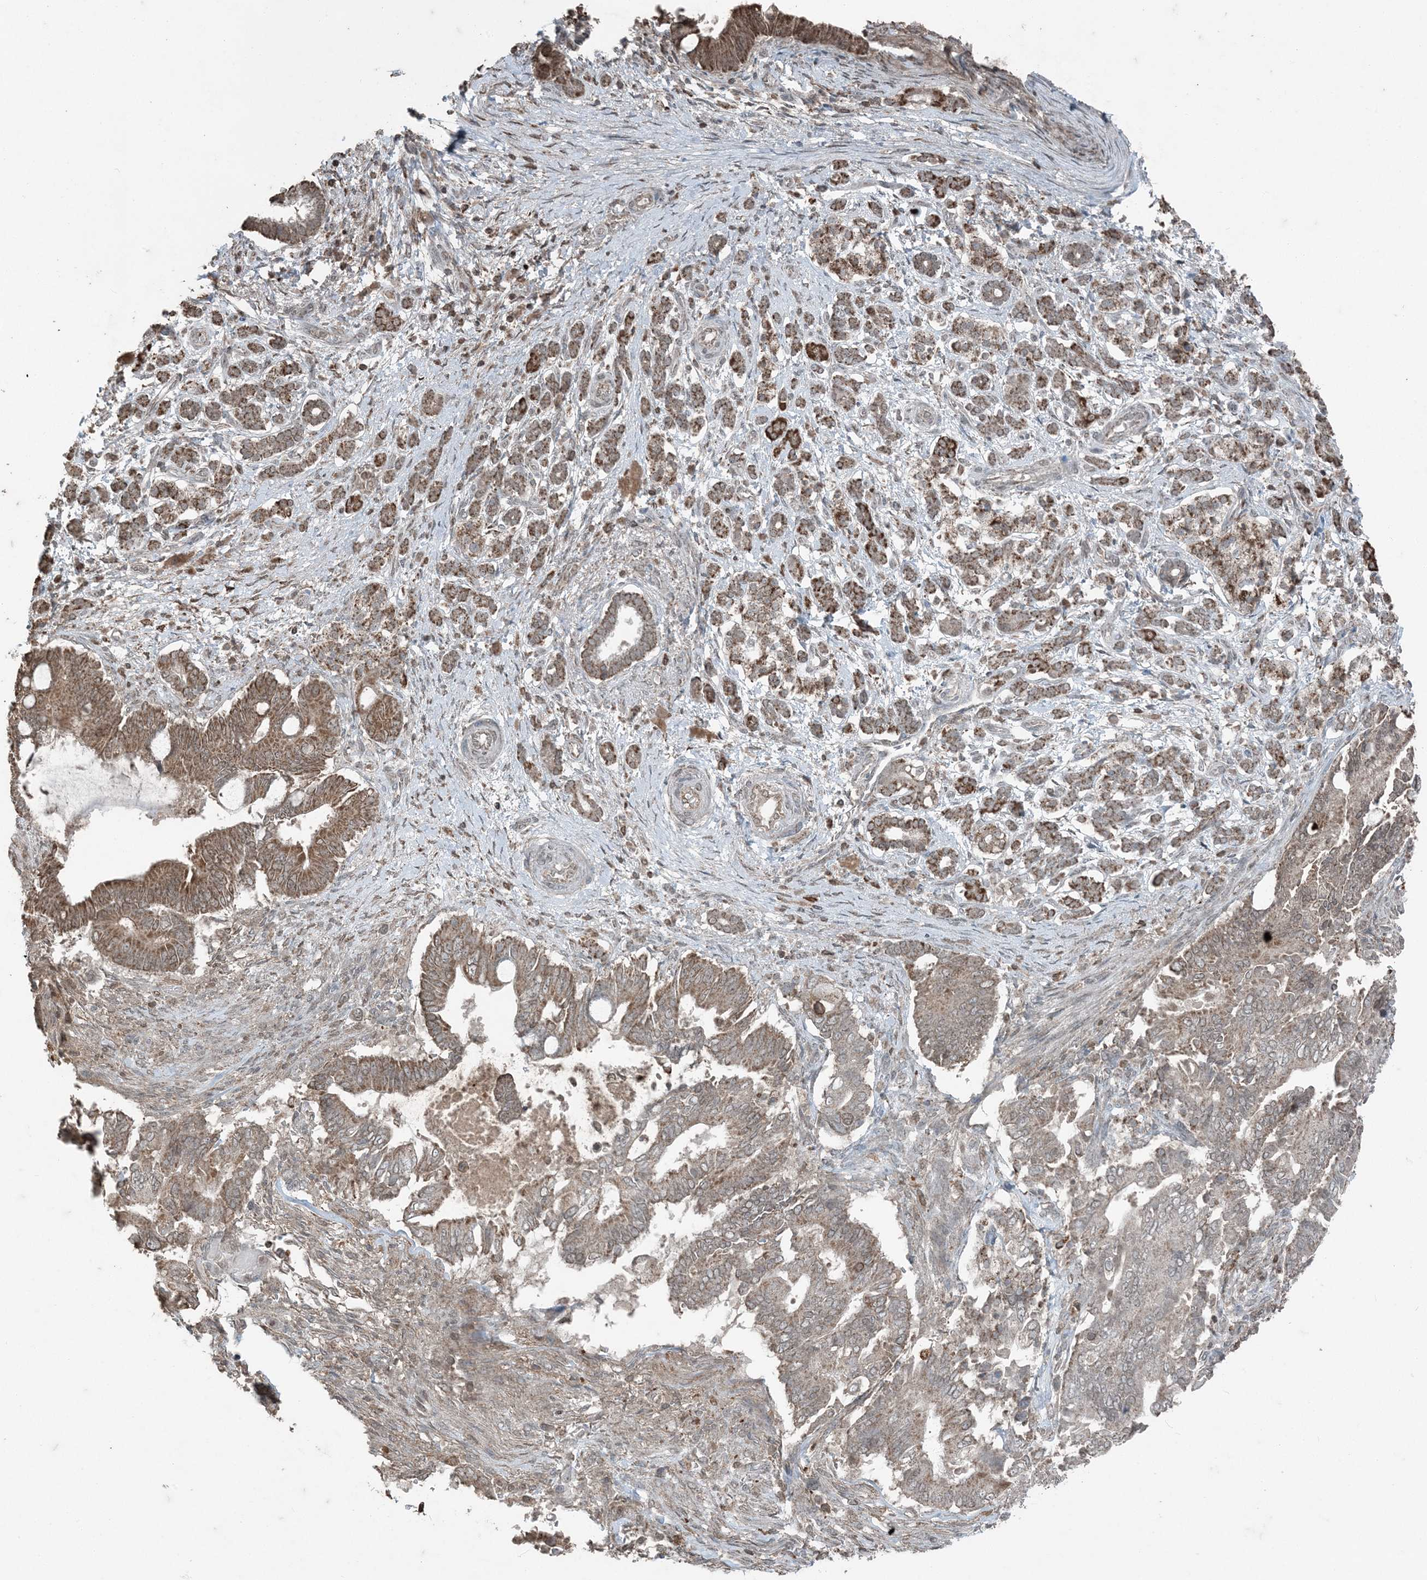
{"staining": {"intensity": "moderate", "quantity": ">75%", "location": "cytoplasmic/membranous"}, "tissue": "pancreatic cancer", "cell_type": "Tumor cells", "image_type": "cancer", "snomed": [{"axis": "morphology", "description": "Adenocarcinoma, NOS"}, {"axis": "topography", "description": "Pancreas"}], "caption": "A medium amount of moderate cytoplasmic/membranous positivity is present in approximately >75% of tumor cells in pancreatic cancer tissue.", "gene": "GNL1", "patient": {"sex": "male", "age": 68}}